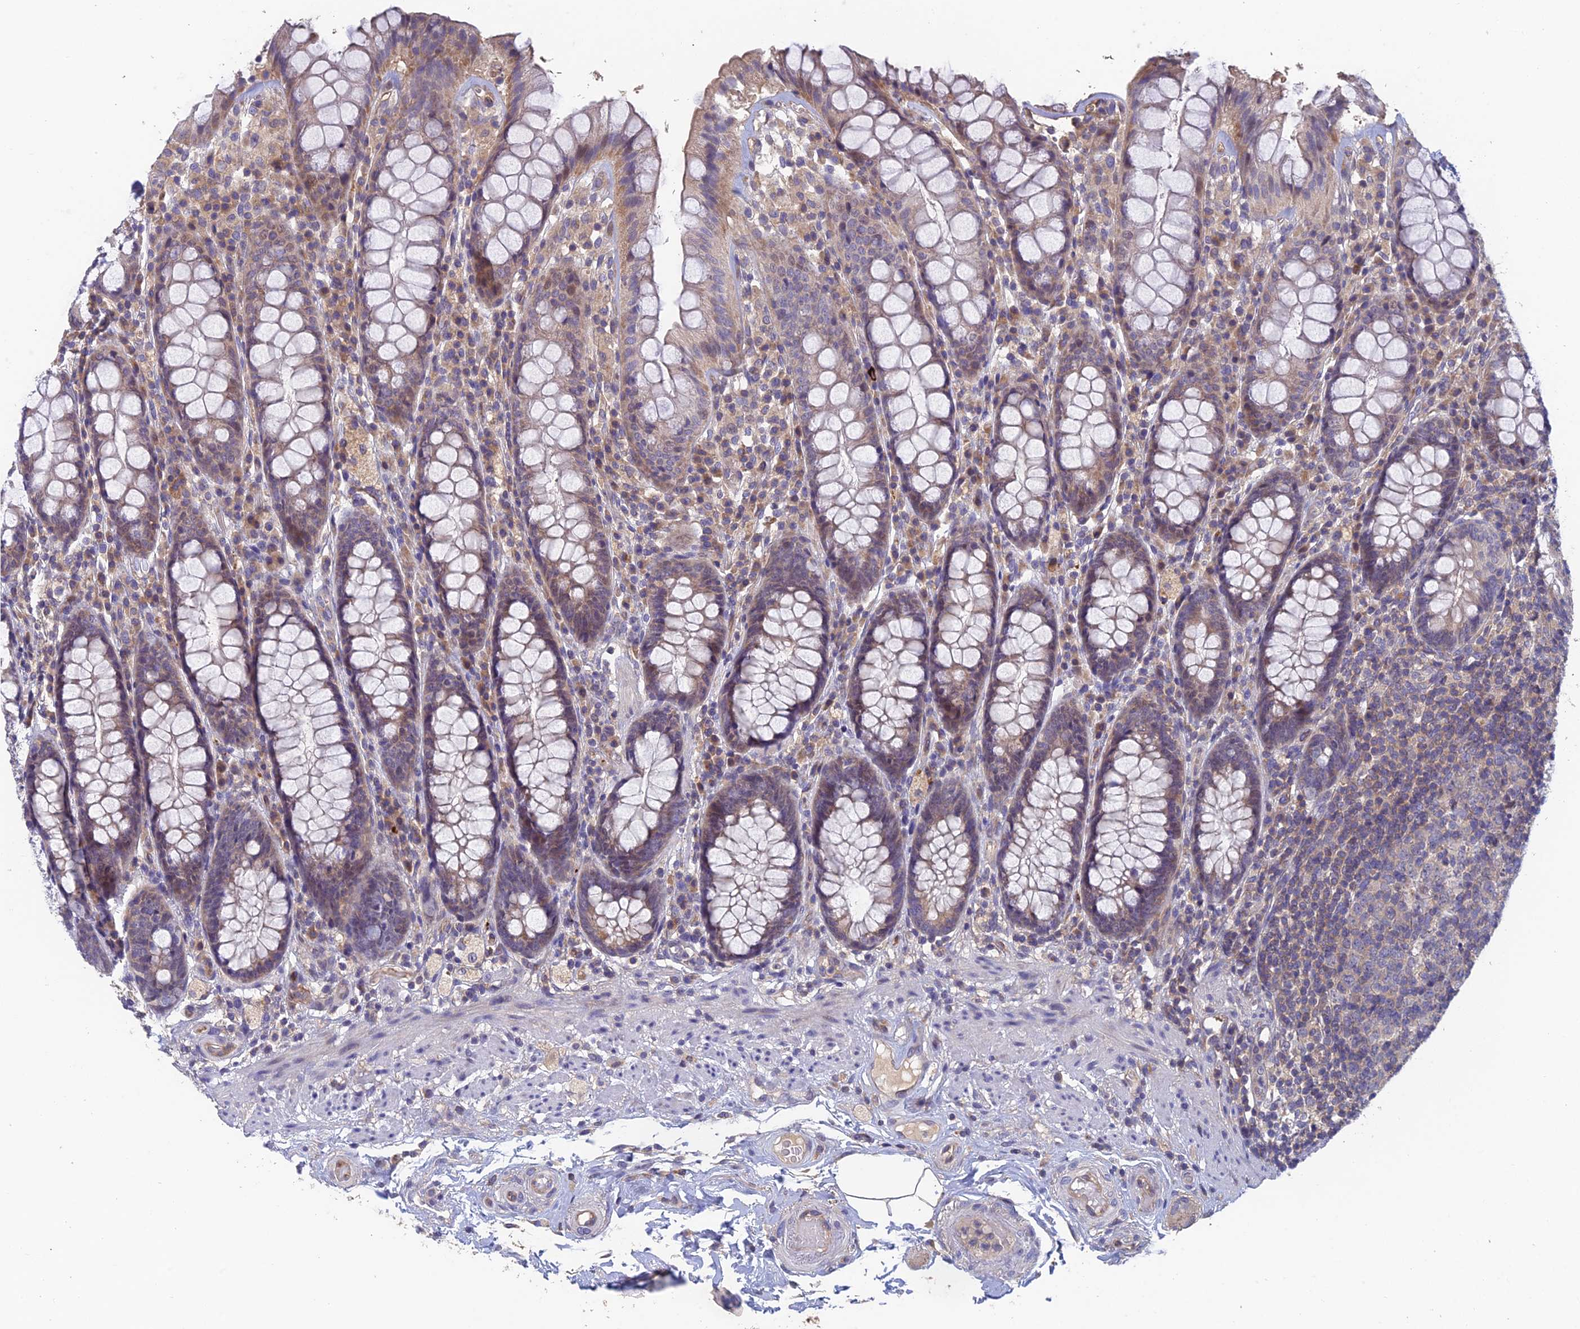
{"staining": {"intensity": "weak", "quantity": "25%-75%", "location": "cytoplasmic/membranous,nuclear"}, "tissue": "rectum", "cell_type": "Glandular cells", "image_type": "normal", "snomed": [{"axis": "morphology", "description": "Normal tissue, NOS"}, {"axis": "topography", "description": "Rectum"}], "caption": "Immunohistochemistry of benign human rectum exhibits low levels of weak cytoplasmic/membranous,nuclear staining in about 25%-75% of glandular cells.", "gene": "ADAMTS13", "patient": {"sex": "male", "age": 83}}